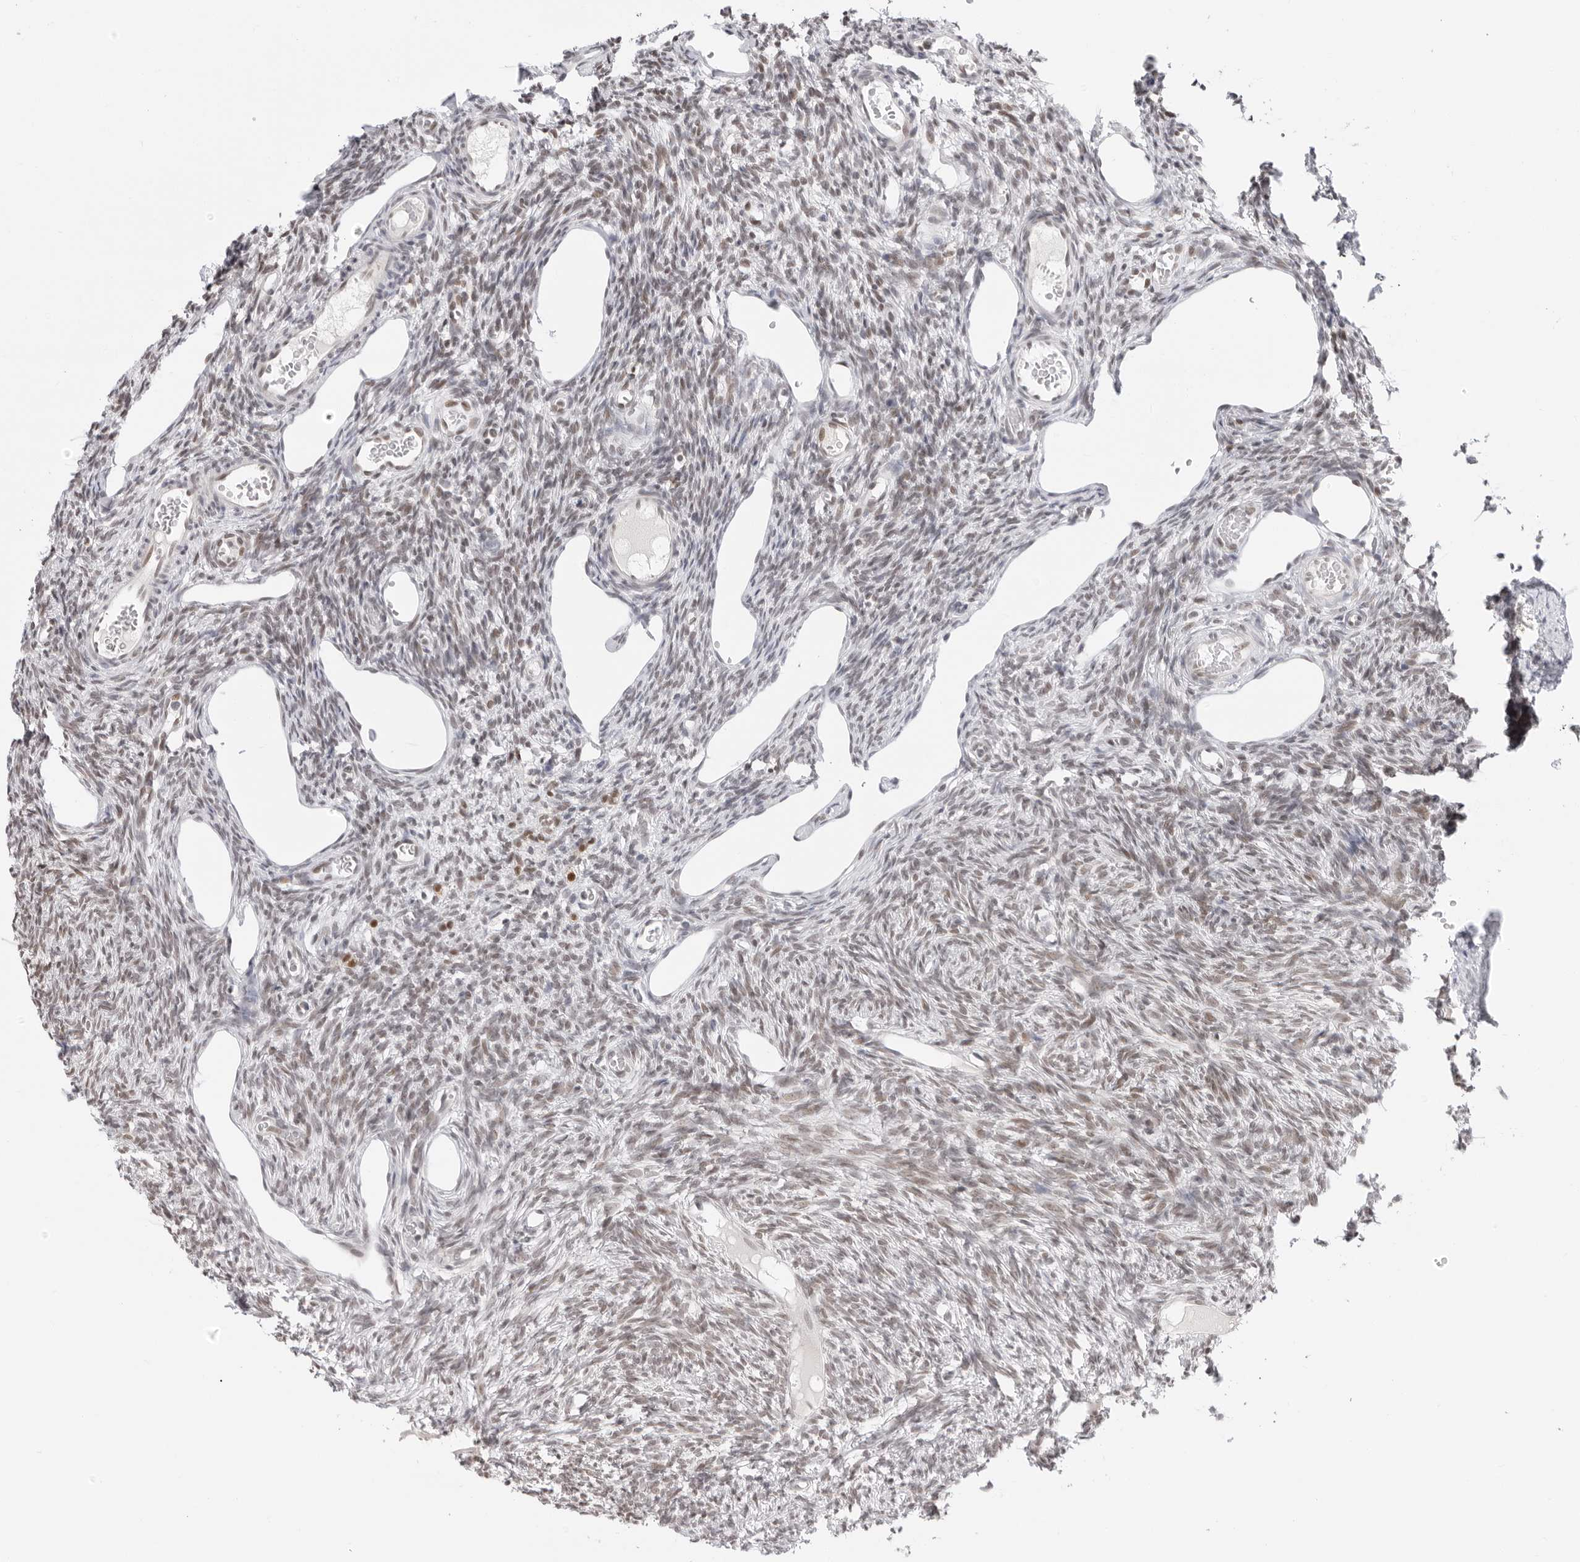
{"staining": {"intensity": "weak", "quantity": "25%-75%", "location": "nuclear"}, "tissue": "ovary", "cell_type": "Ovarian stroma cells", "image_type": "normal", "snomed": [{"axis": "morphology", "description": "Normal tissue, NOS"}, {"axis": "topography", "description": "Ovary"}], "caption": "Ovary stained with a protein marker displays weak staining in ovarian stroma cells.", "gene": "MSH6", "patient": {"sex": "female", "age": 33}}